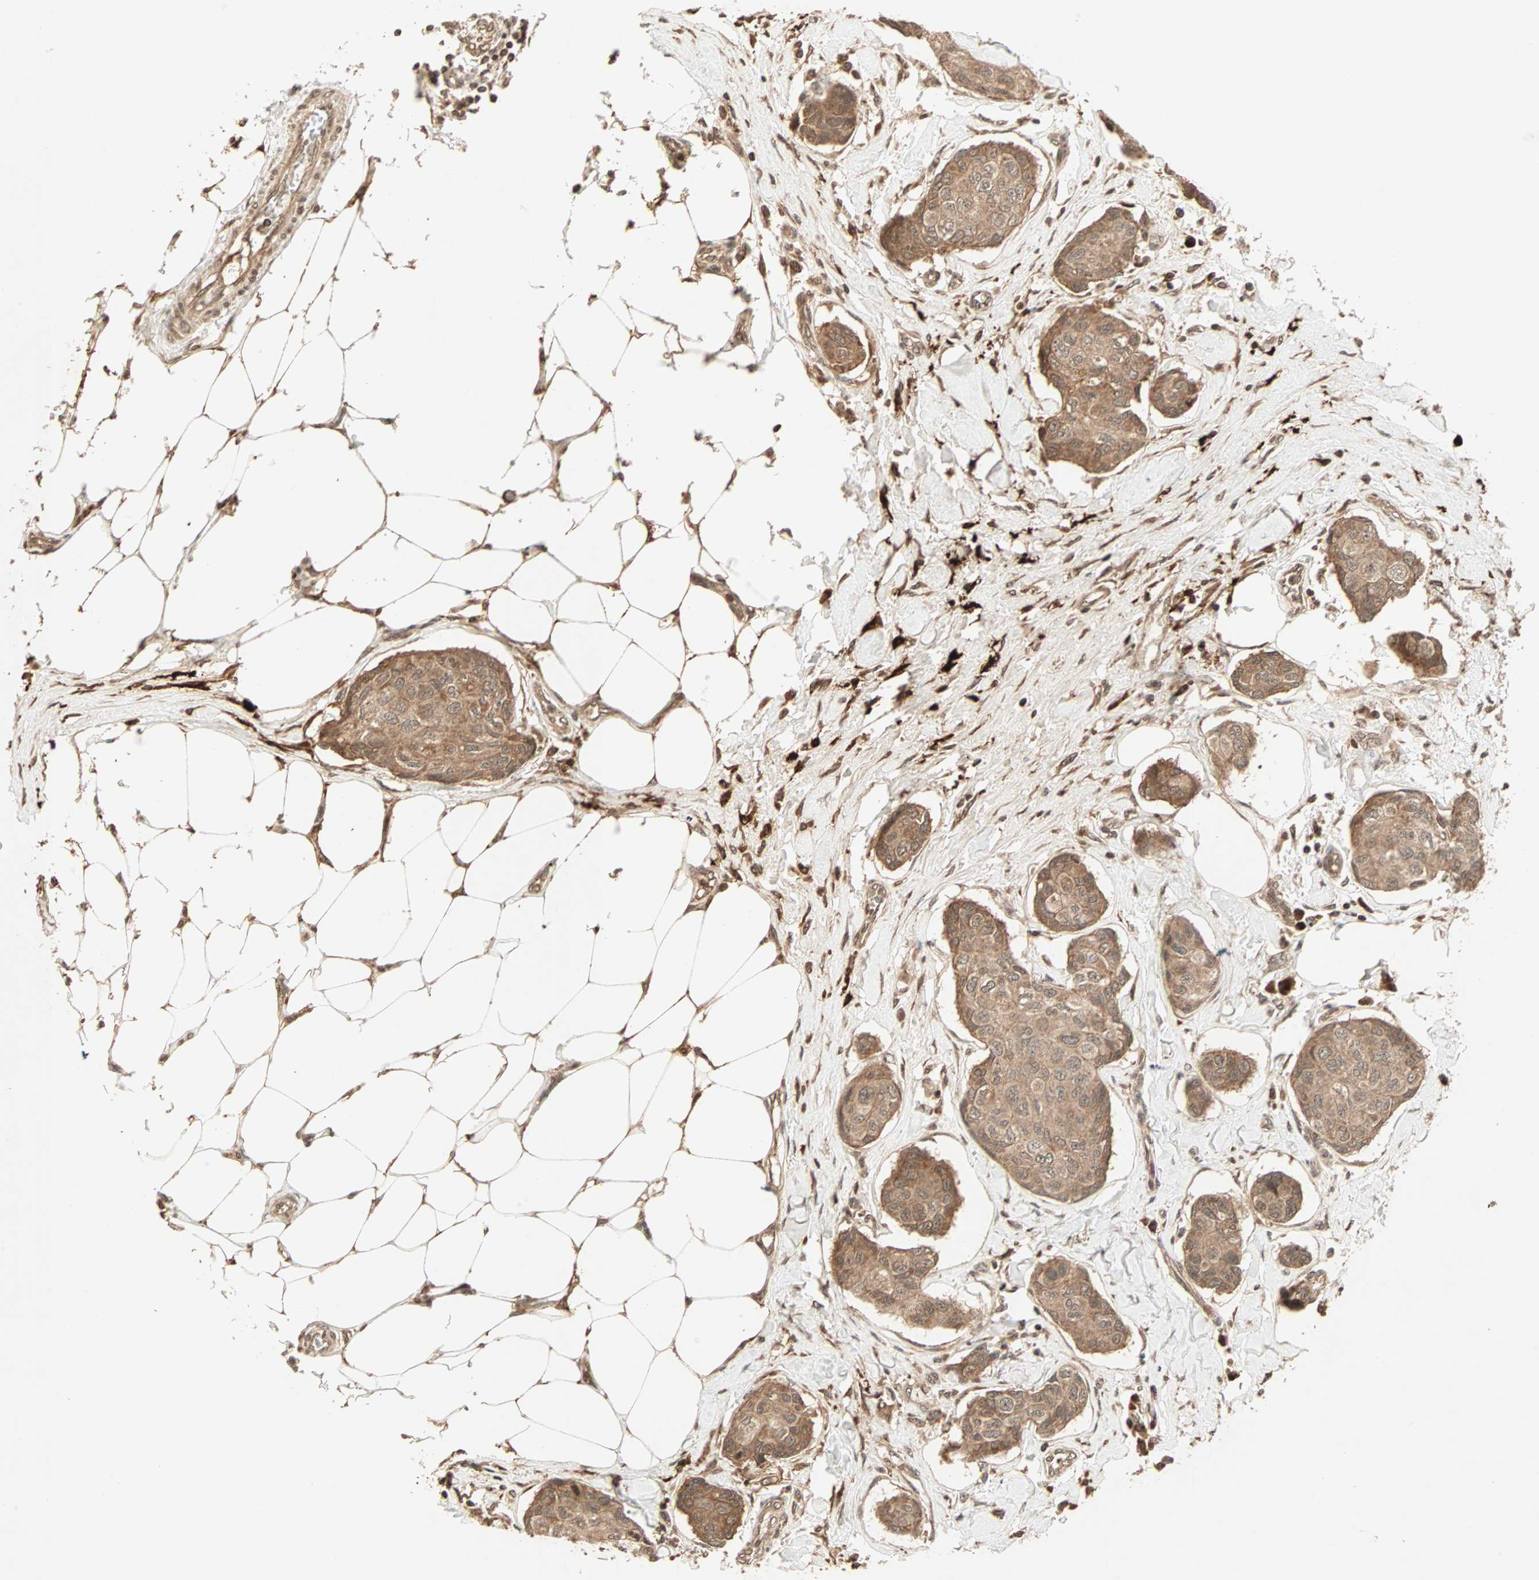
{"staining": {"intensity": "moderate", "quantity": ">75%", "location": "cytoplasmic/membranous"}, "tissue": "breast cancer", "cell_type": "Tumor cells", "image_type": "cancer", "snomed": [{"axis": "morphology", "description": "Duct carcinoma"}, {"axis": "topography", "description": "Breast"}], "caption": "Invasive ductal carcinoma (breast) stained for a protein demonstrates moderate cytoplasmic/membranous positivity in tumor cells. Ihc stains the protein of interest in brown and the nuclei are stained blue.", "gene": "RFFL", "patient": {"sex": "female", "age": 80}}